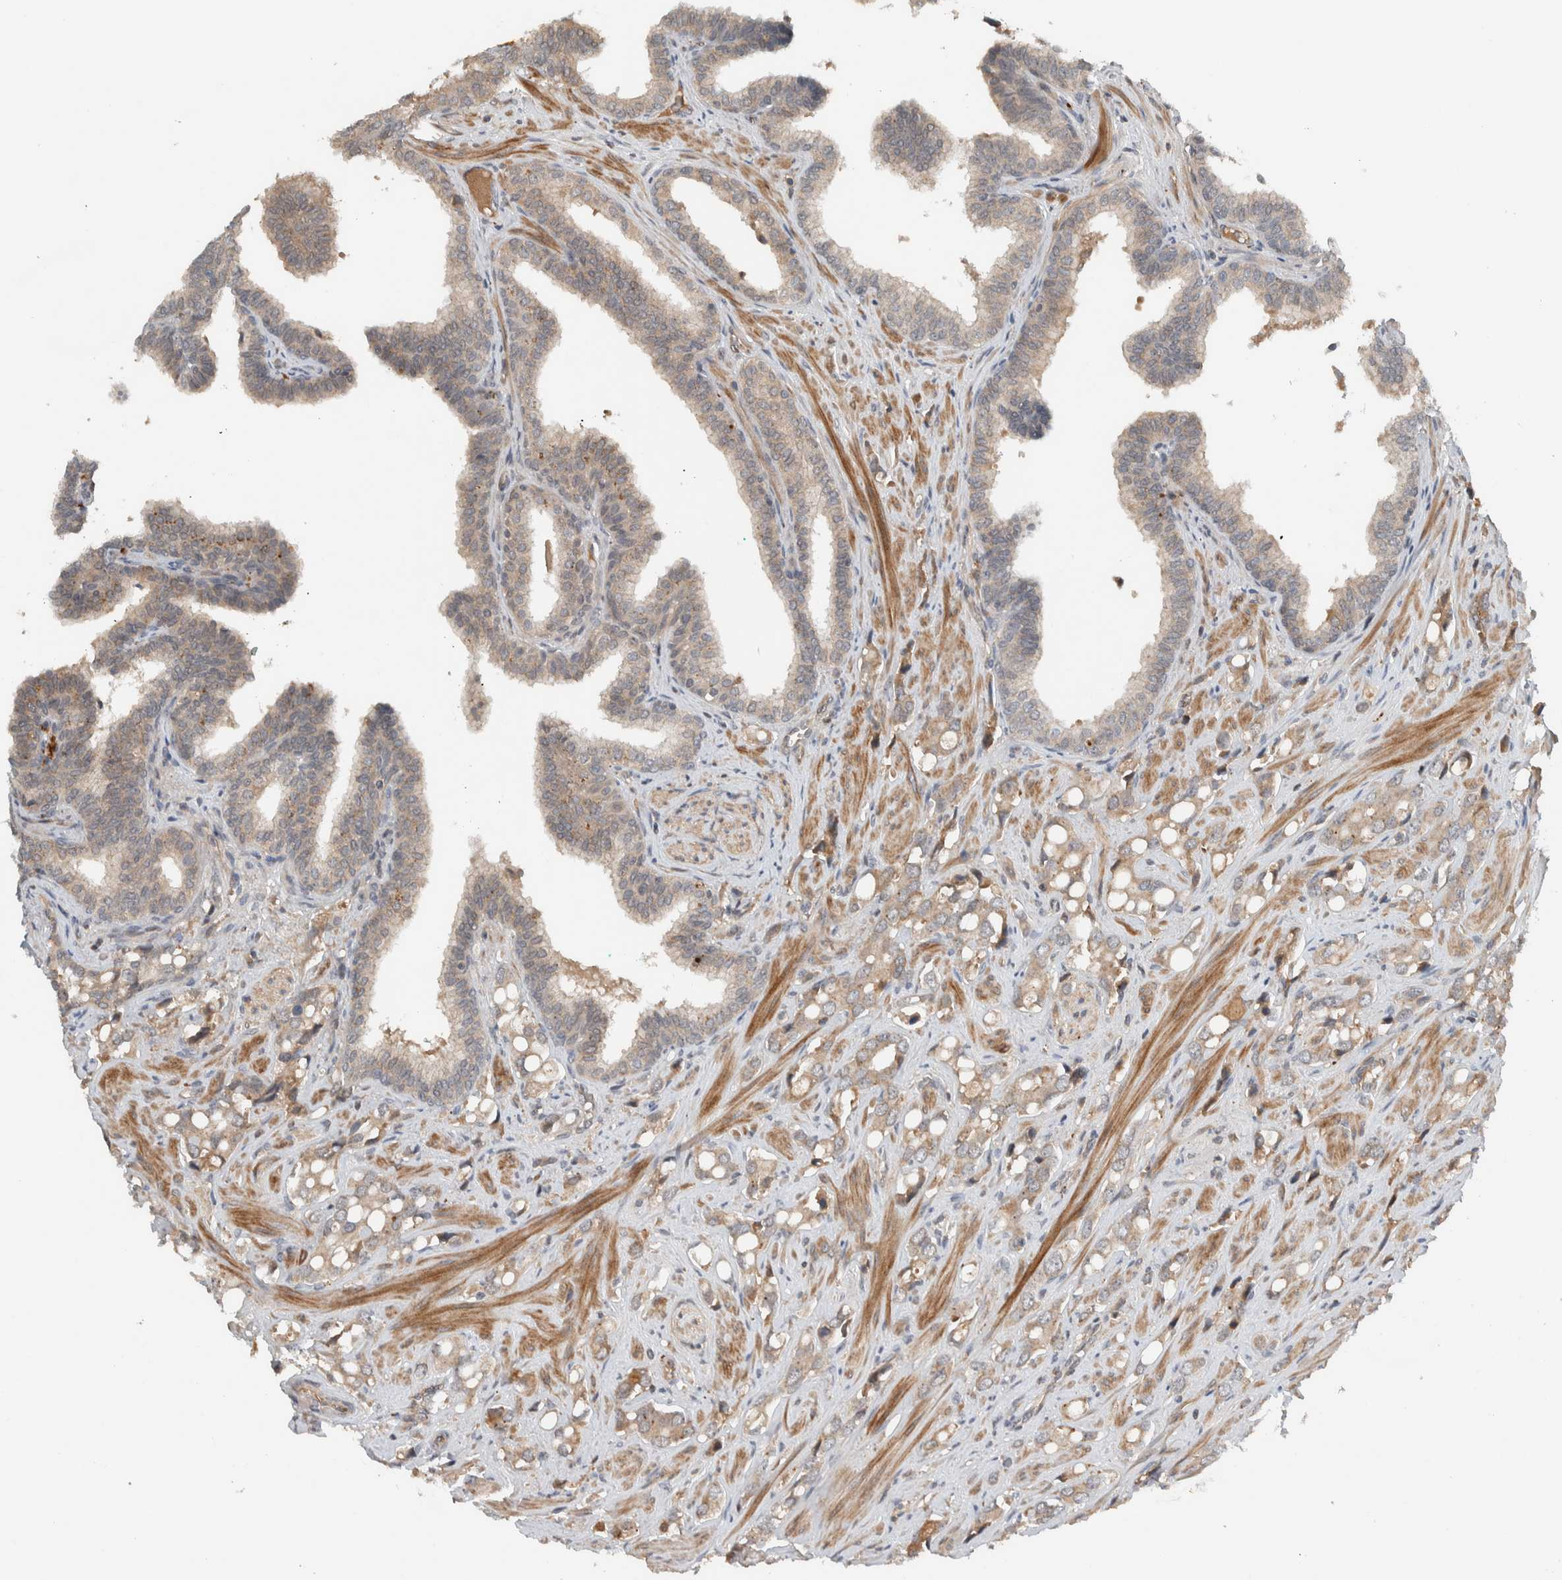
{"staining": {"intensity": "weak", "quantity": ">75%", "location": "cytoplasmic/membranous"}, "tissue": "prostate cancer", "cell_type": "Tumor cells", "image_type": "cancer", "snomed": [{"axis": "morphology", "description": "Adenocarcinoma, High grade"}, {"axis": "topography", "description": "Prostate"}], "caption": "High-grade adenocarcinoma (prostate) tissue demonstrates weak cytoplasmic/membranous expression in about >75% of tumor cells, visualized by immunohistochemistry. (IHC, brightfield microscopy, high magnification).", "gene": "ARMC7", "patient": {"sex": "male", "age": 52}}